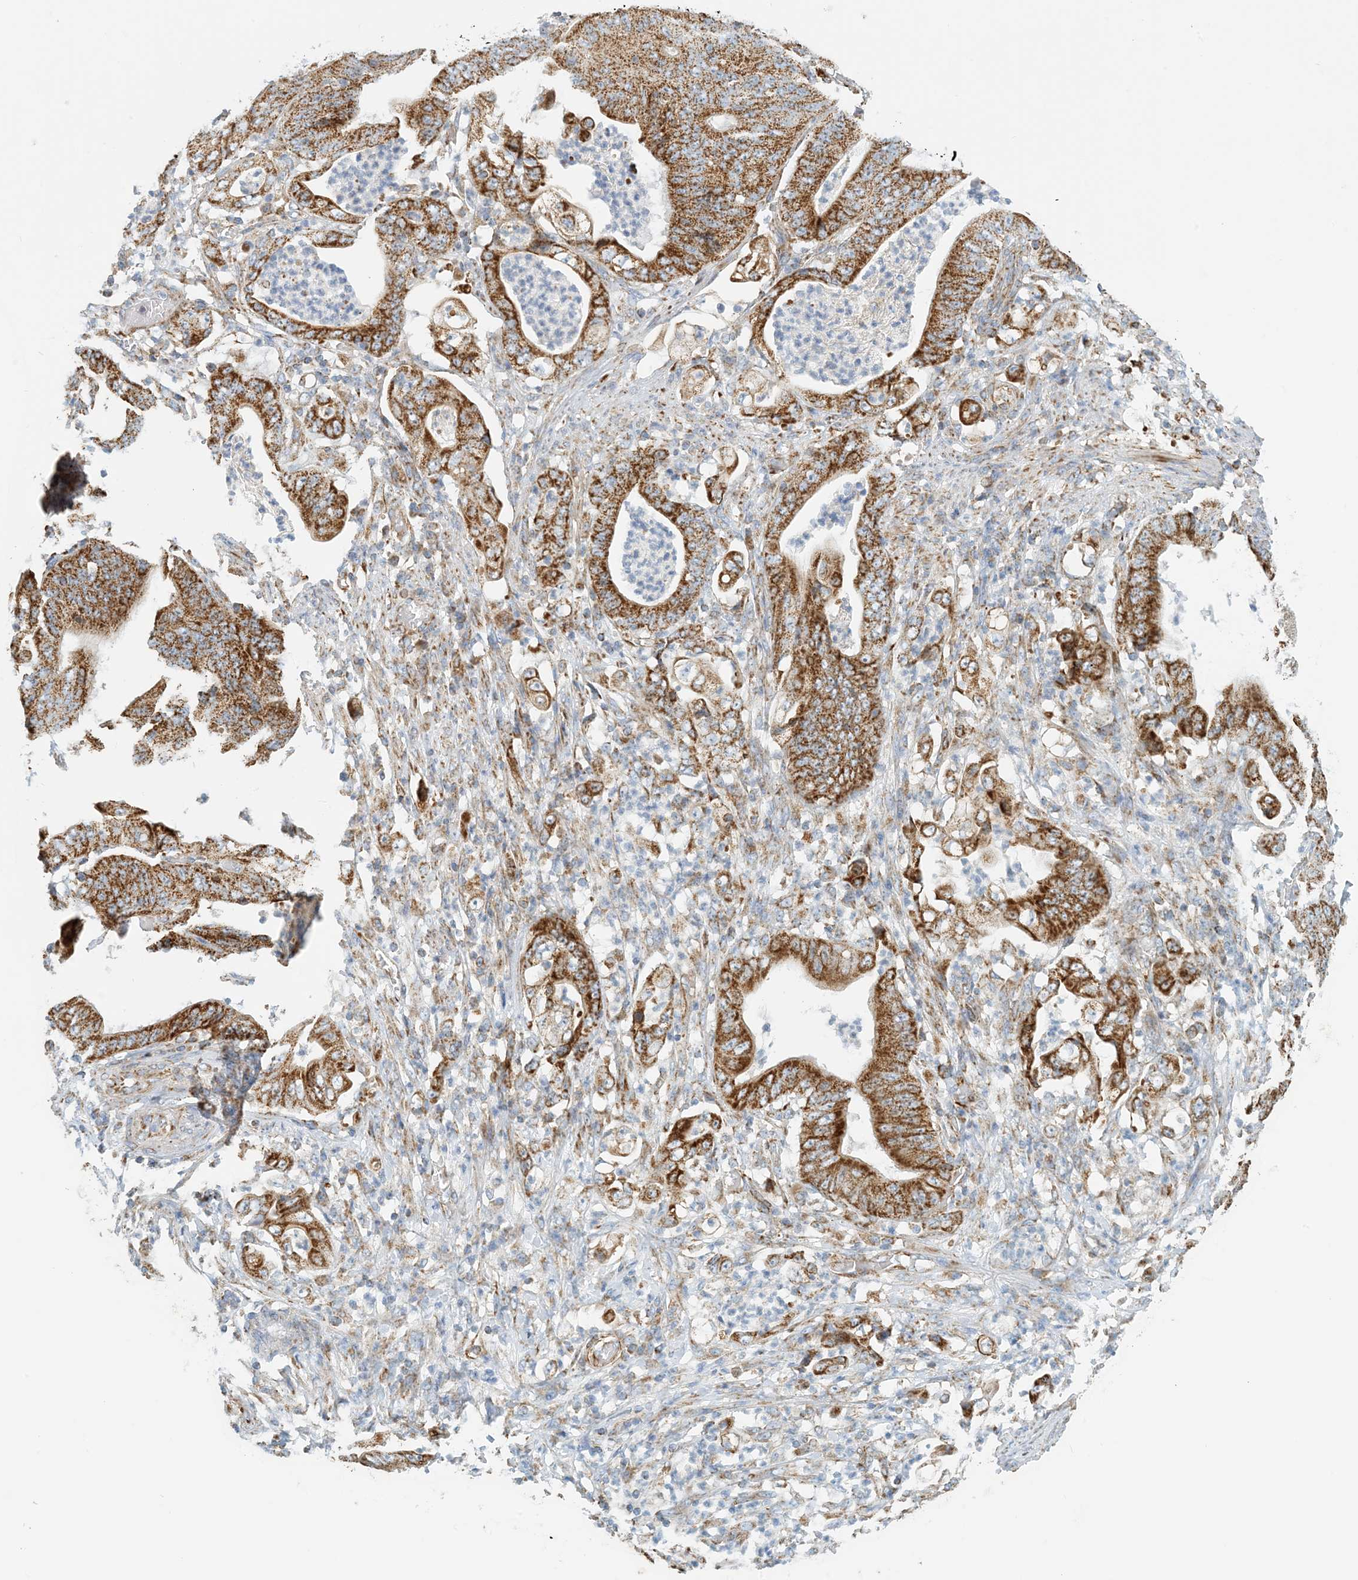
{"staining": {"intensity": "strong", "quantity": ">75%", "location": "cytoplasmic/membranous"}, "tissue": "stomach cancer", "cell_type": "Tumor cells", "image_type": "cancer", "snomed": [{"axis": "morphology", "description": "Adenocarcinoma, NOS"}, {"axis": "topography", "description": "Stomach"}], "caption": "The photomicrograph shows a brown stain indicating the presence of a protein in the cytoplasmic/membranous of tumor cells in stomach cancer (adenocarcinoma).", "gene": "COA3", "patient": {"sex": "female", "age": 73}}